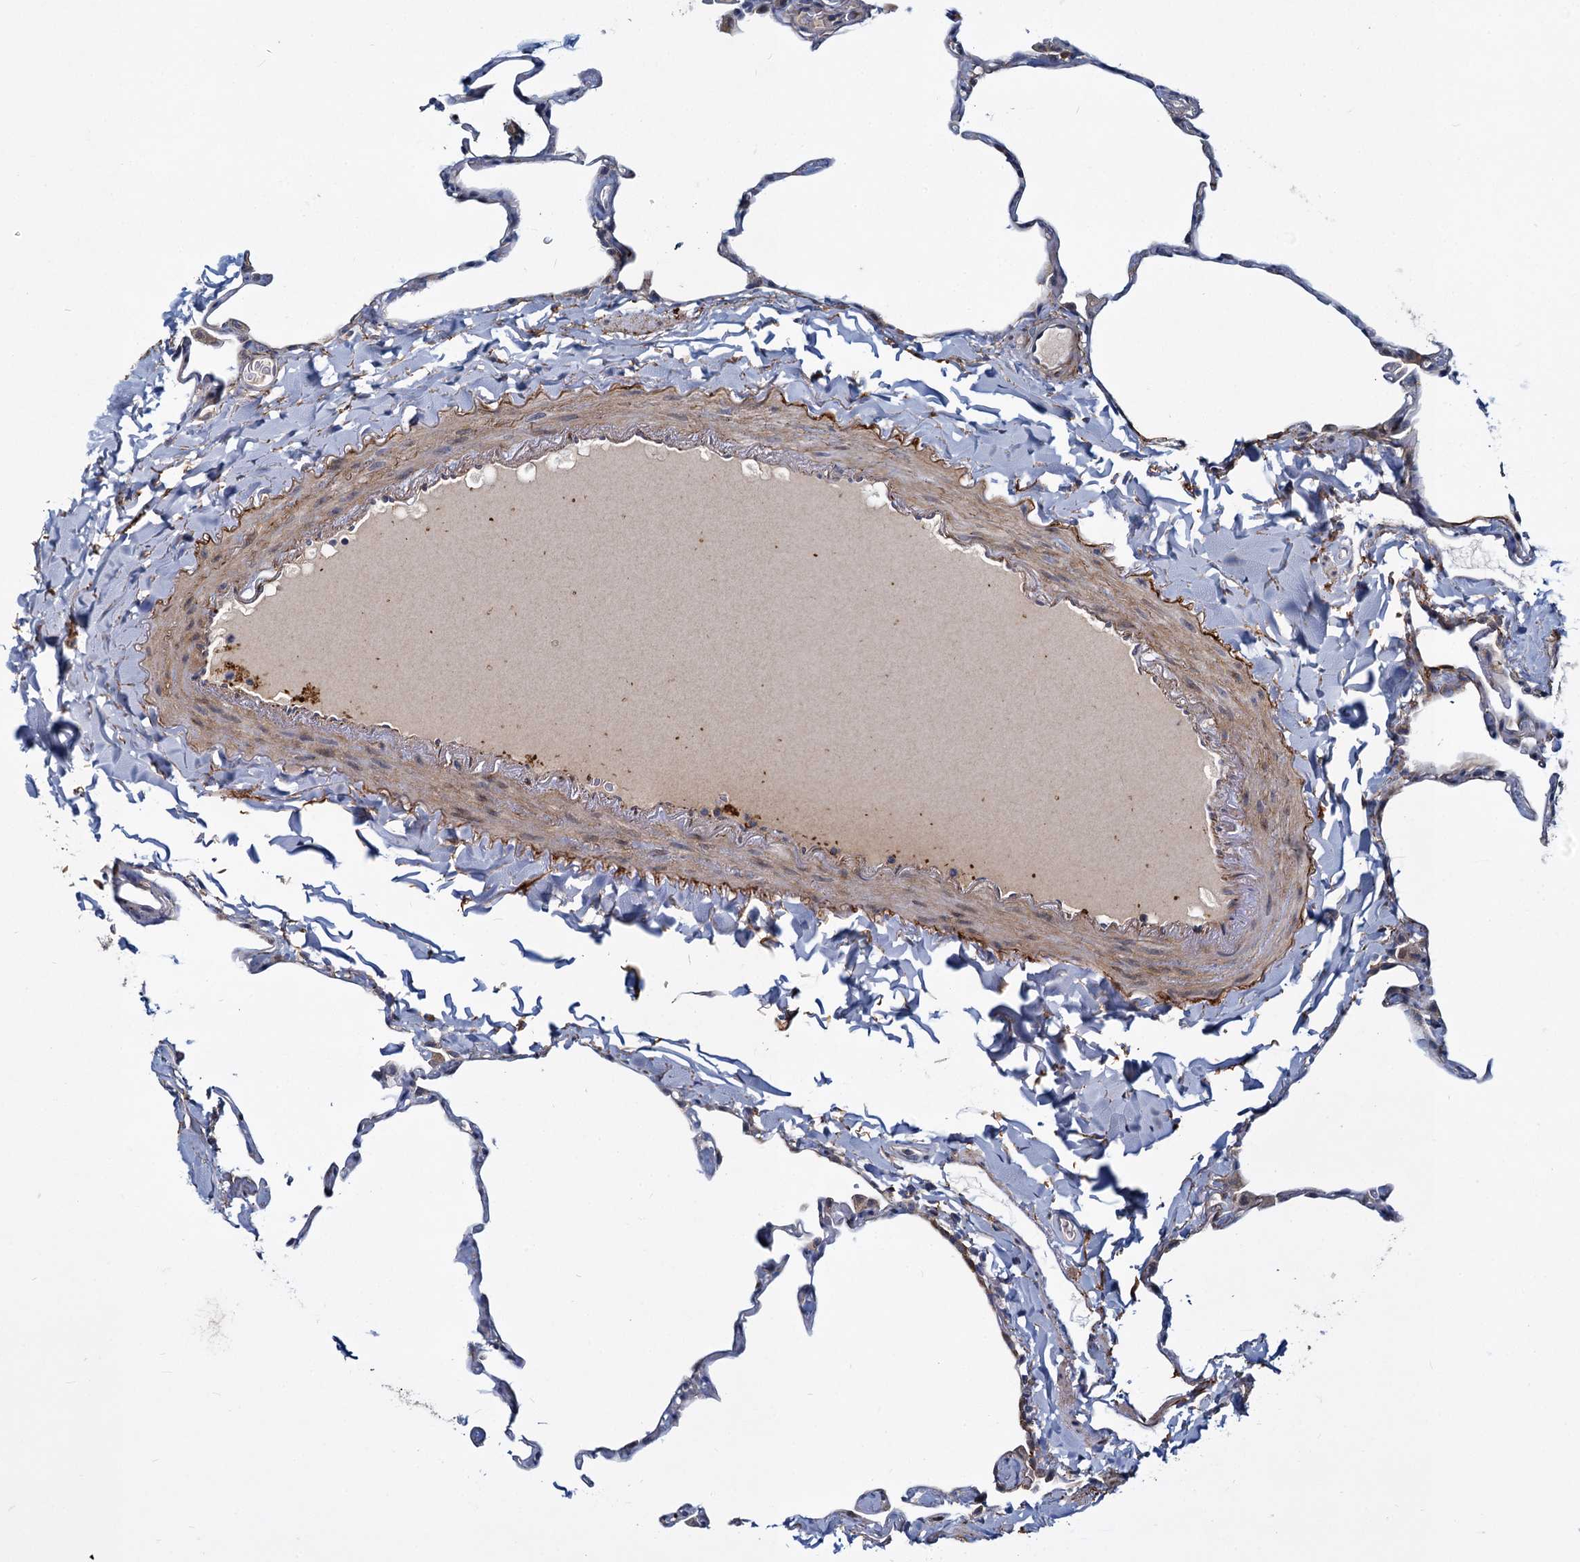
{"staining": {"intensity": "negative", "quantity": "none", "location": "none"}, "tissue": "lung", "cell_type": "Alveolar cells", "image_type": "normal", "snomed": [{"axis": "morphology", "description": "Normal tissue, NOS"}, {"axis": "topography", "description": "Lung"}], "caption": "Alveolar cells show no significant protein positivity in unremarkable lung.", "gene": "DCUN1D2", "patient": {"sex": "male", "age": 65}}